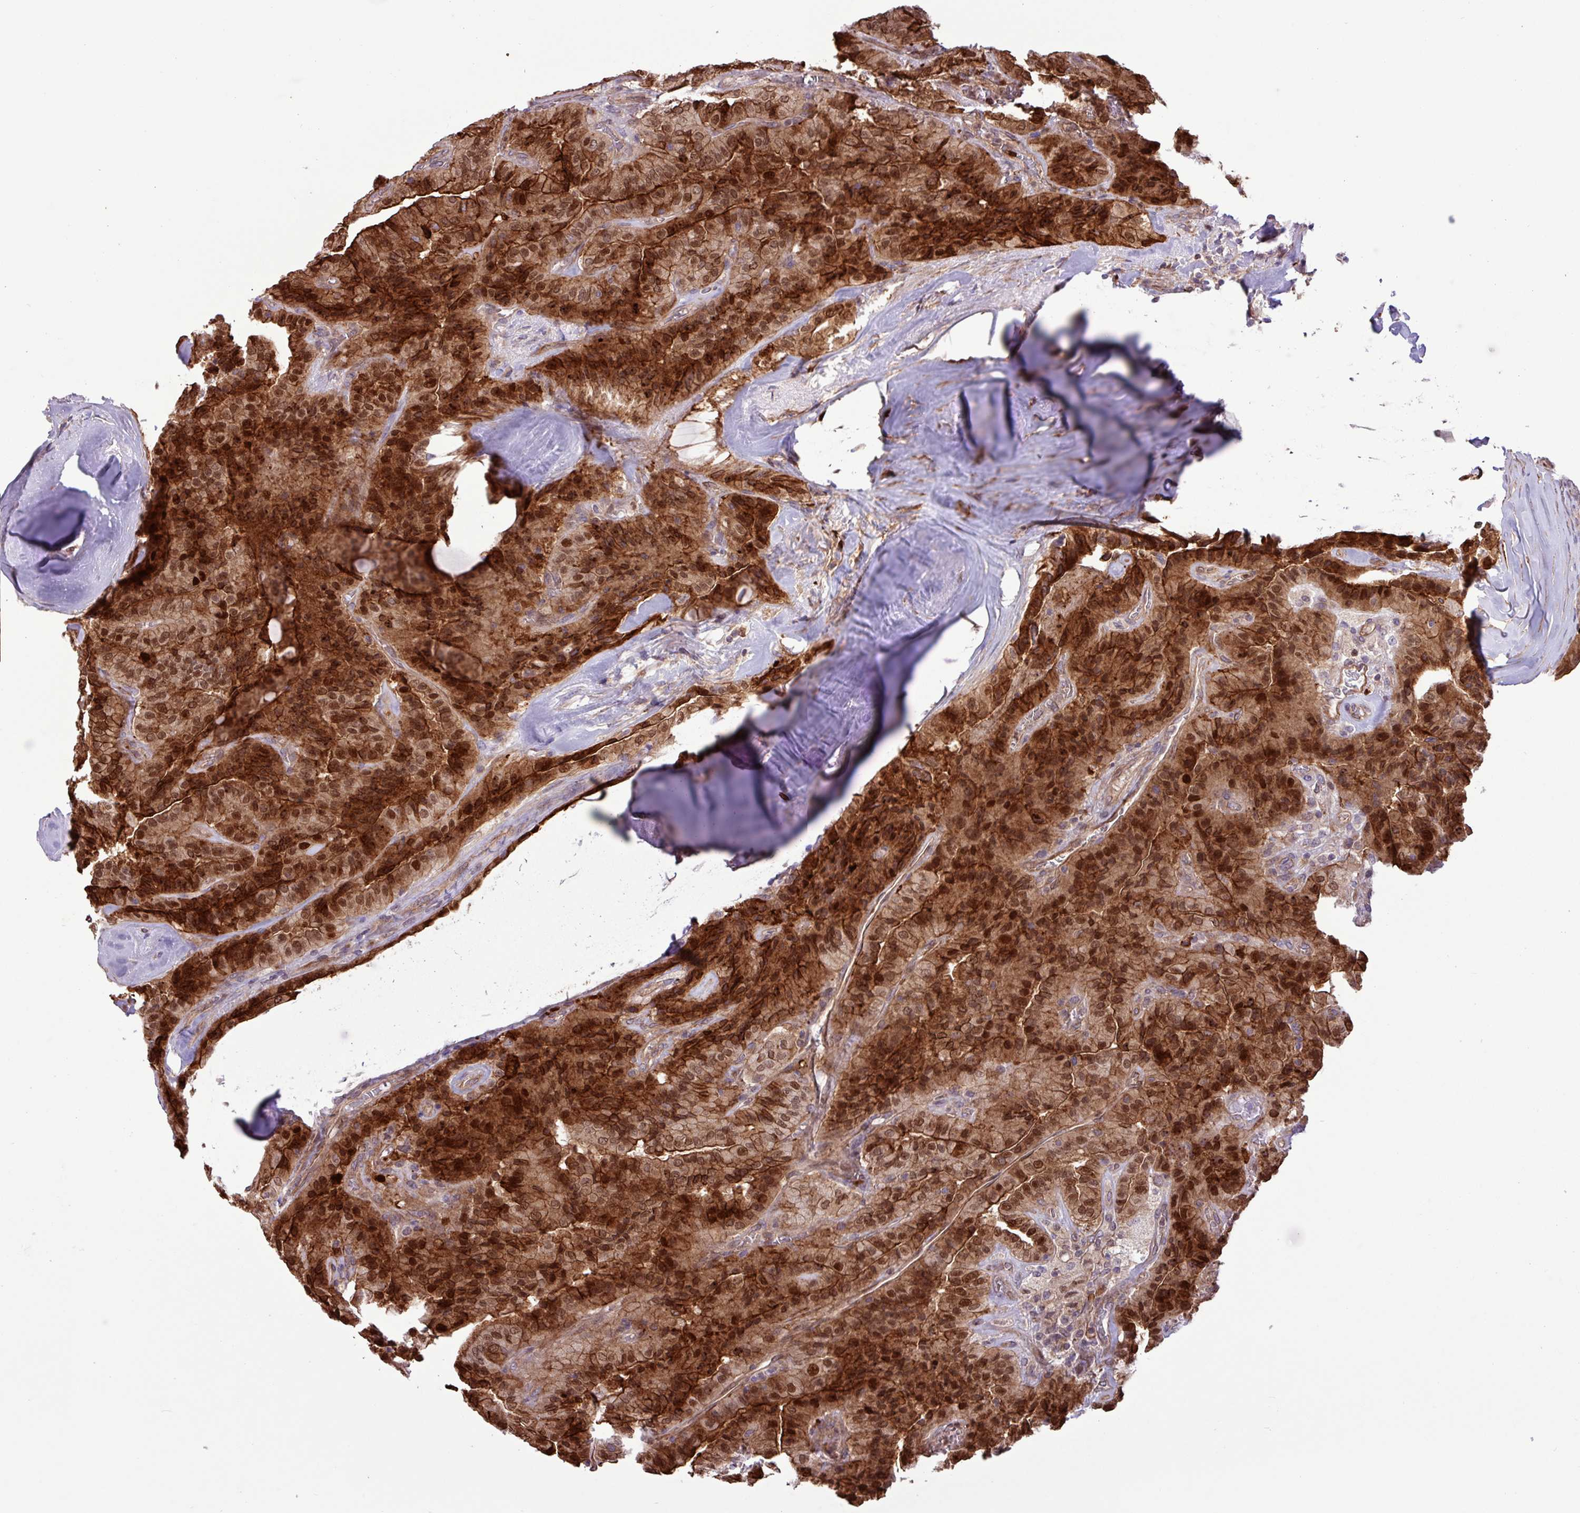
{"staining": {"intensity": "strong", "quantity": ">75%", "location": "cytoplasmic/membranous,nuclear"}, "tissue": "thyroid cancer", "cell_type": "Tumor cells", "image_type": "cancer", "snomed": [{"axis": "morphology", "description": "Normal tissue, NOS"}, {"axis": "morphology", "description": "Papillary adenocarcinoma, NOS"}, {"axis": "topography", "description": "Thyroid gland"}], "caption": "IHC (DAB (3,3'-diaminobenzidine)) staining of human thyroid cancer exhibits strong cytoplasmic/membranous and nuclear protein expression in approximately >75% of tumor cells.", "gene": "CNTRL", "patient": {"sex": "female", "age": 59}}